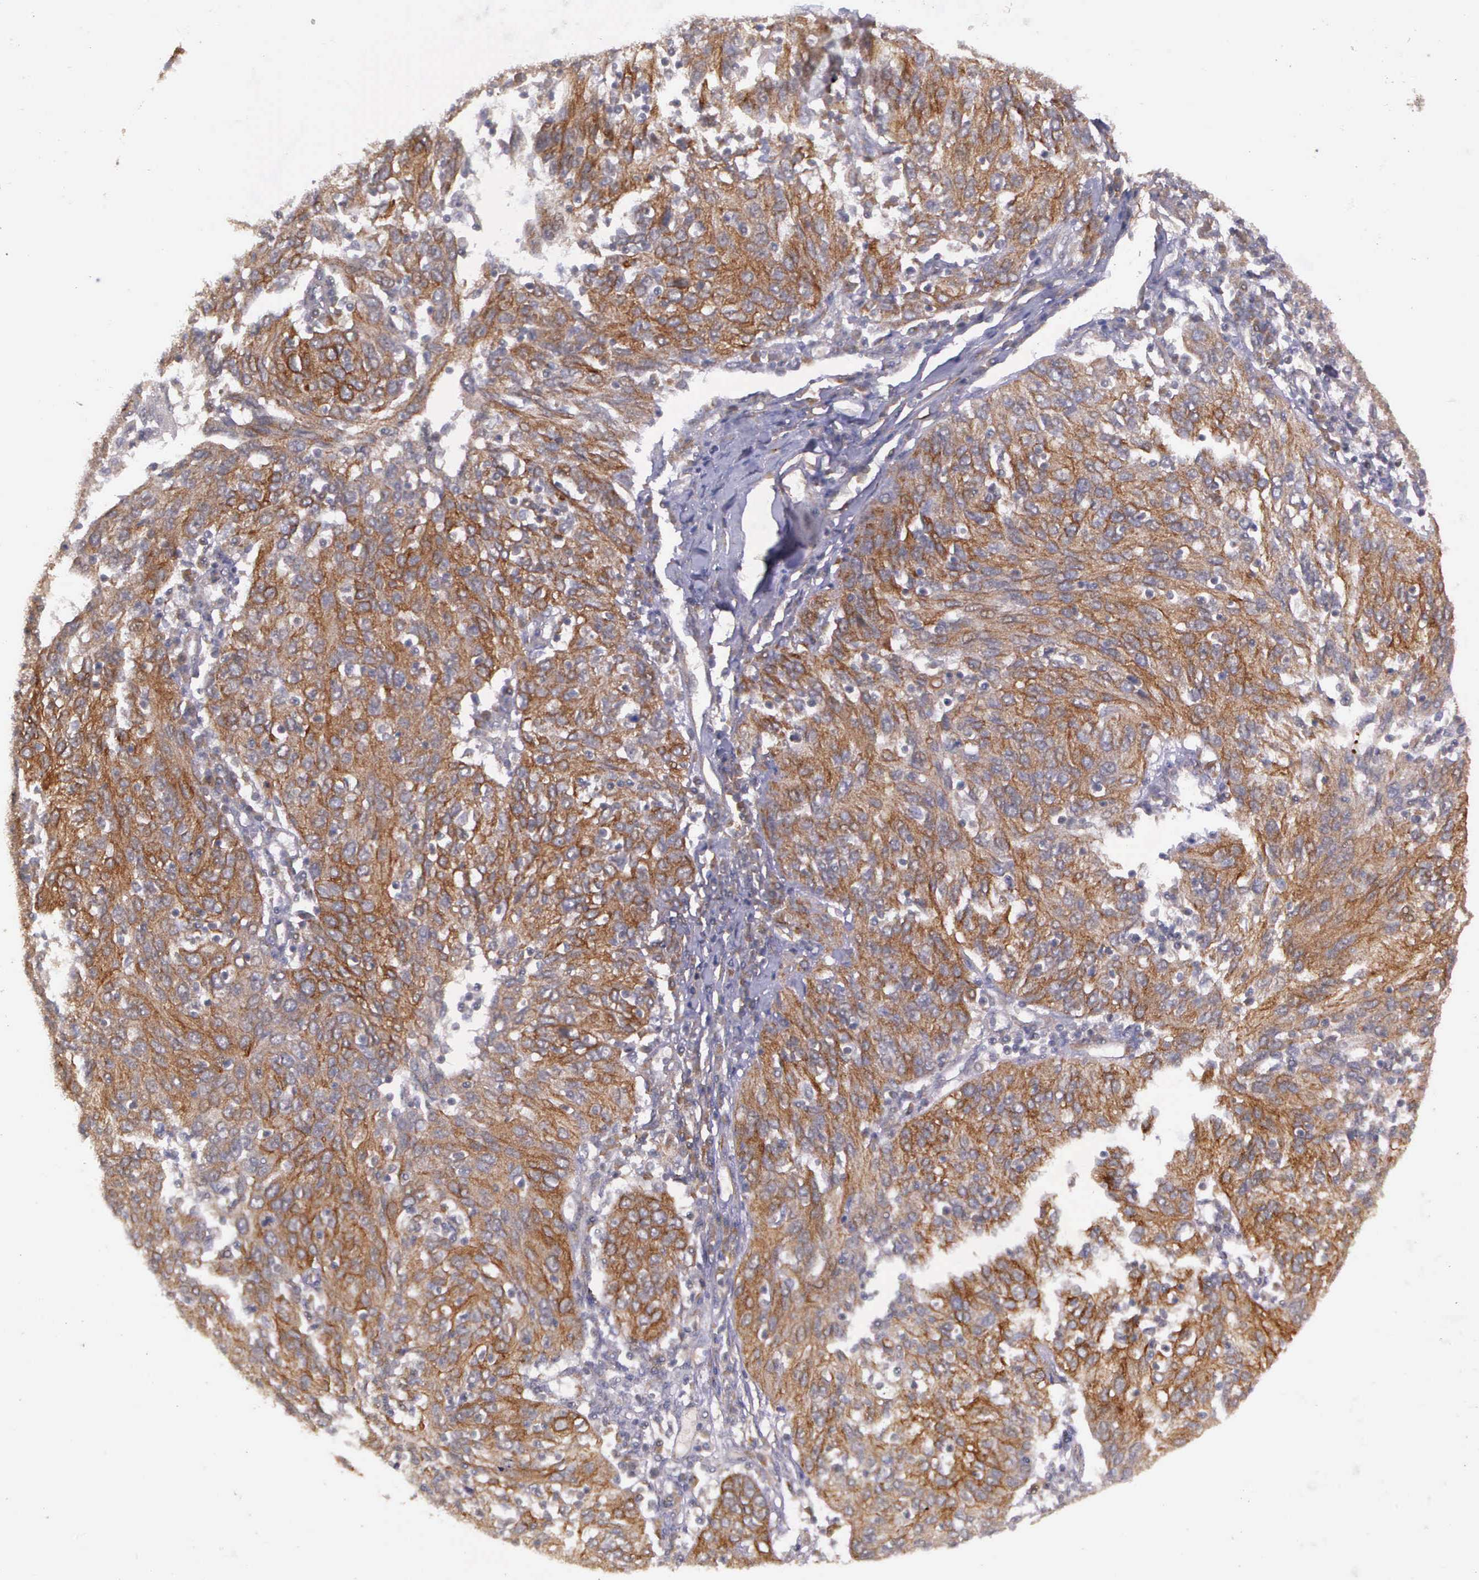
{"staining": {"intensity": "moderate", "quantity": ">75%", "location": "cytoplasmic/membranous"}, "tissue": "ovarian cancer", "cell_type": "Tumor cells", "image_type": "cancer", "snomed": [{"axis": "morphology", "description": "Carcinoma, endometroid"}, {"axis": "topography", "description": "Ovary"}], "caption": "Brown immunohistochemical staining in endometroid carcinoma (ovarian) demonstrates moderate cytoplasmic/membranous staining in approximately >75% of tumor cells.", "gene": "PRICKLE3", "patient": {"sex": "female", "age": 50}}